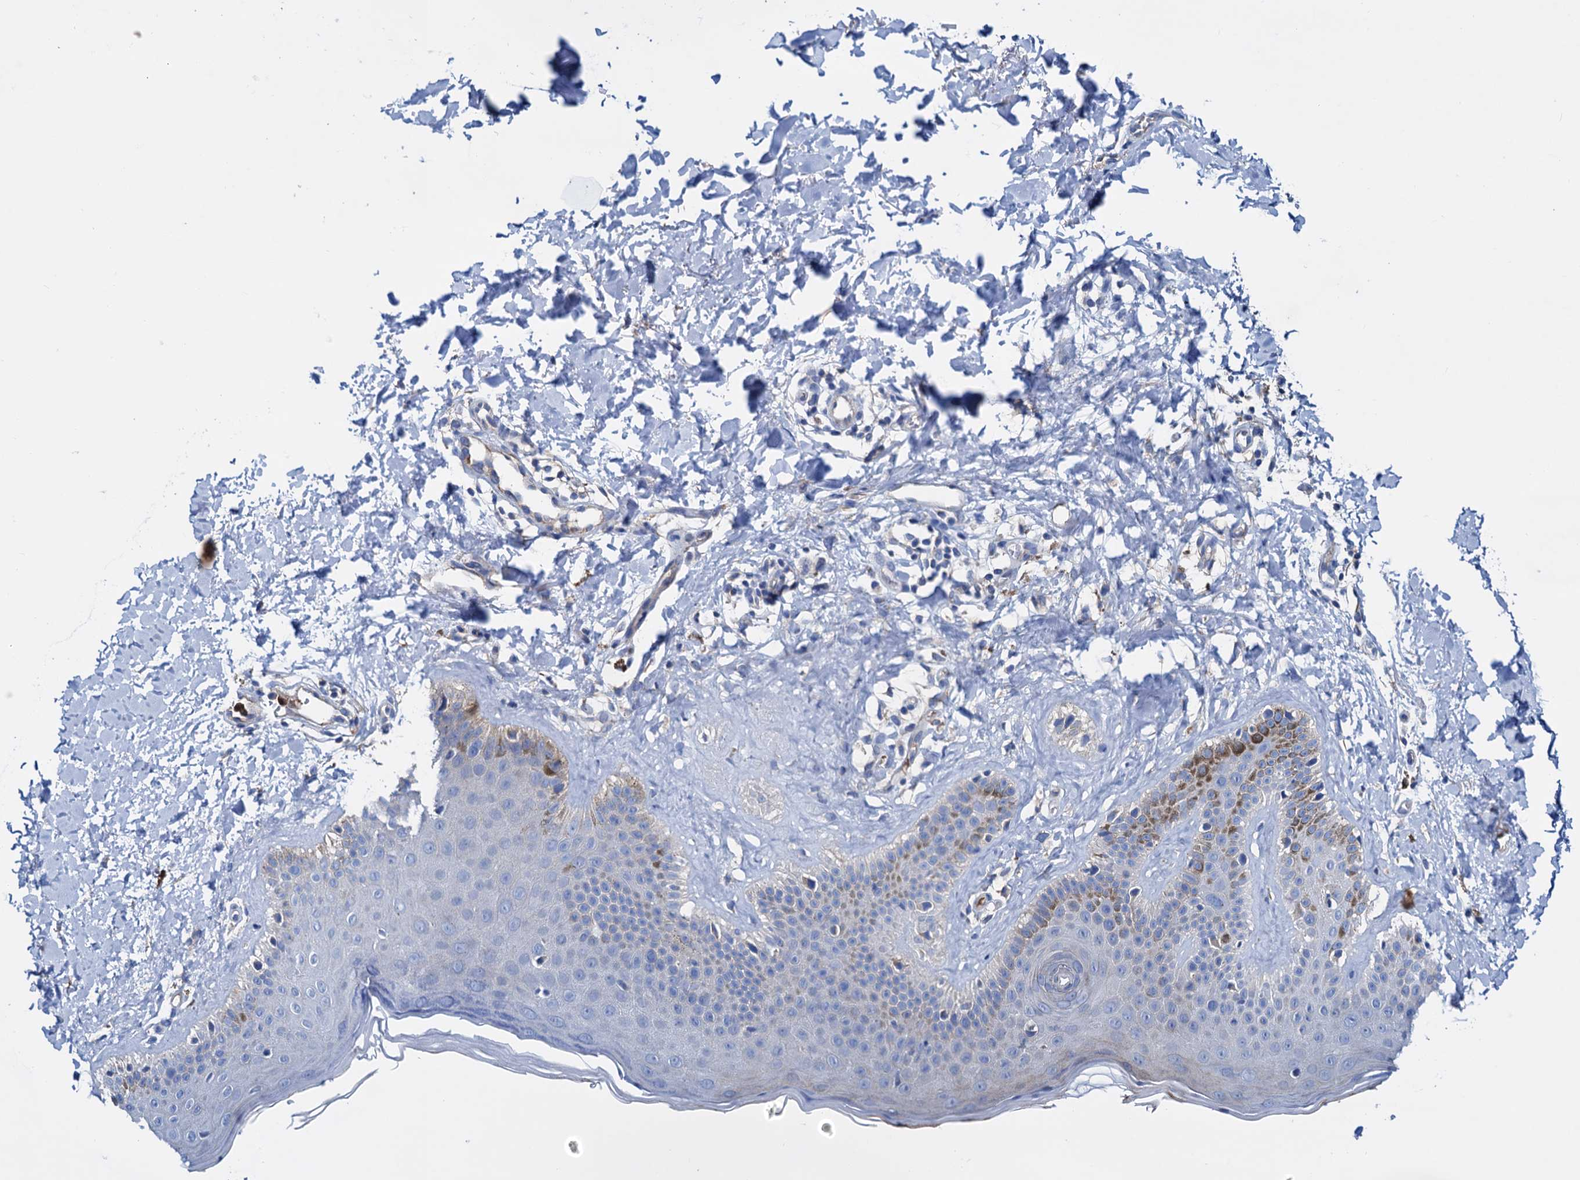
{"staining": {"intensity": "negative", "quantity": "none", "location": "none"}, "tissue": "skin", "cell_type": "Fibroblasts", "image_type": "normal", "snomed": [{"axis": "morphology", "description": "Normal tissue, NOS"}, {"axis": "topography", "description": "Skin"}], "caption": "Image shows no protein expression in fibroblasts of normal skin. (Brightfield microscopy of DAB (3,3'-diaminobenzidine) IHC at high magnification).", "gene": "RASSF9", "patient": {"sex": "male", "age": 52}}